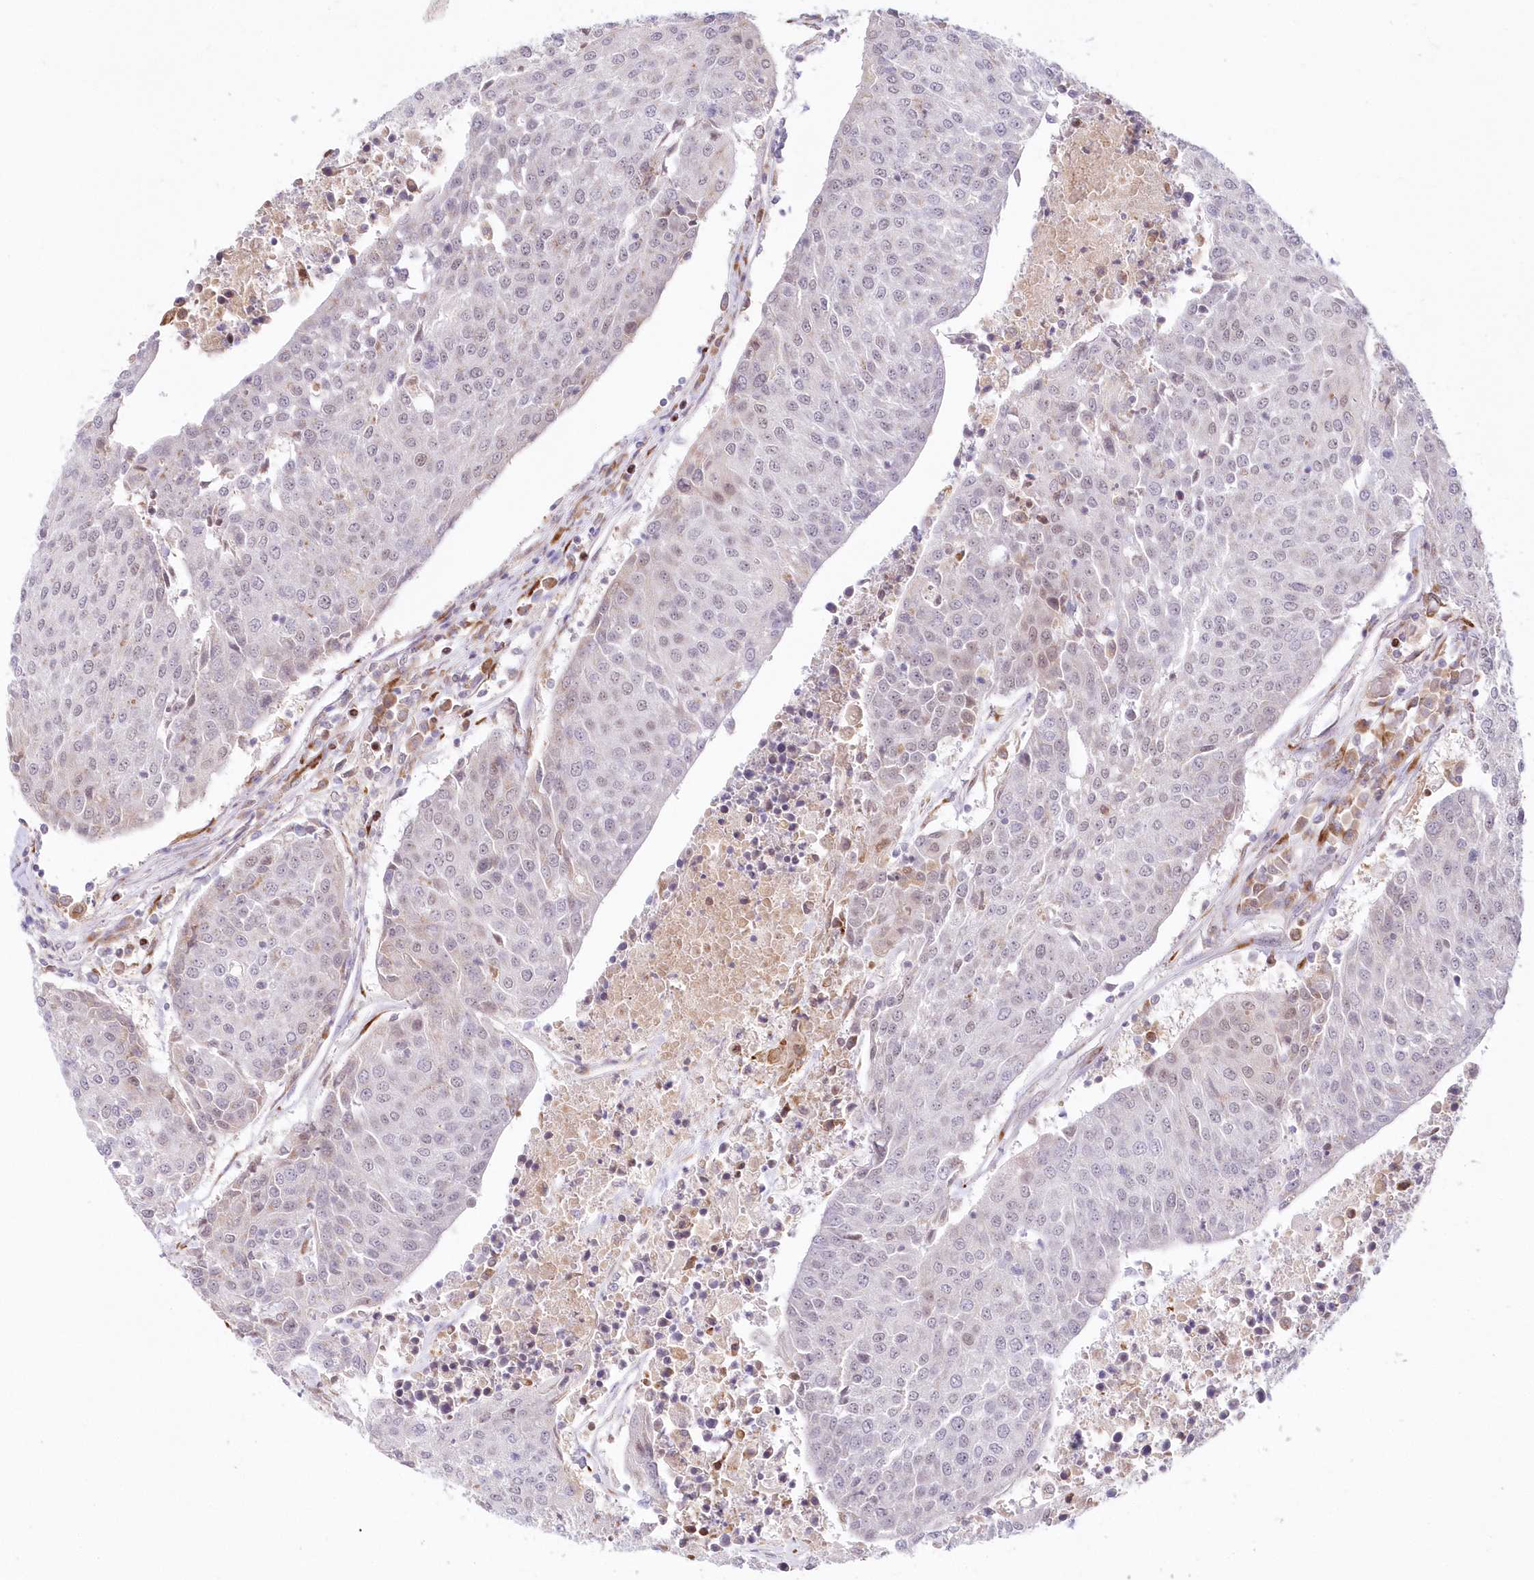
{"staining": {"intensity": "negative", "quantity": "none", "location": "none"}, "tissue": "urothelial cancer", "cell_type": "Tumor cells", "image_type": "cancer", "snomed": [{"axis": "morphology", "description": "Urothelial carcinoma, High grade"}, {"axis": "topography", "description": "Urinary bladder"}], "caption": "A high-resolution micrograph shows IHC staining of urothelial carcinoma (high-grade), which exhibits no significant expression in tumor cells.", "gene": "LDB1", "patient": {"sex": "female", "age": 85}}